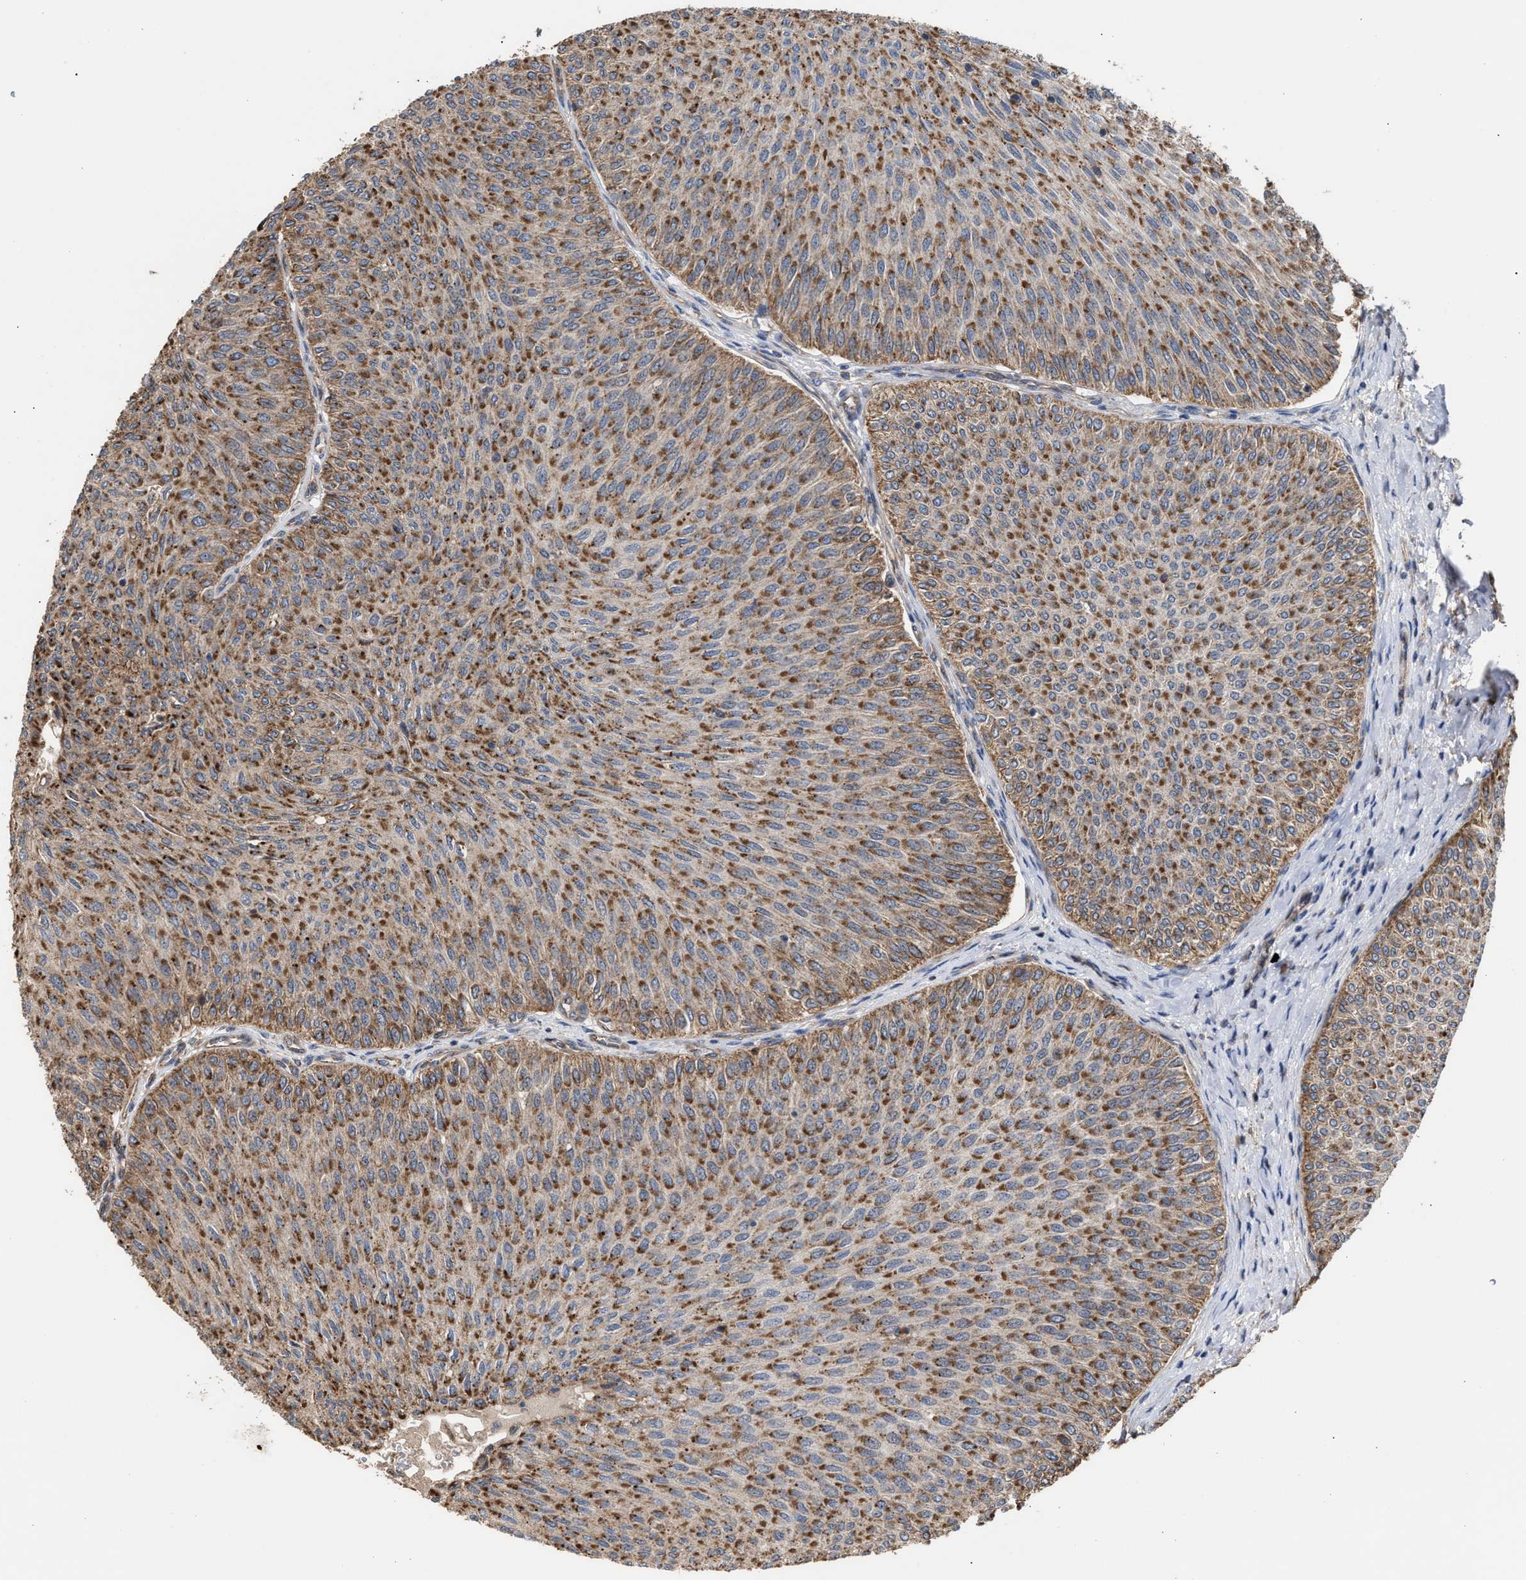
{"staining": {"intensity": "strong", "quantity": ">75%", "location": "cytoplasmic/membranous"}, "tissue": "urothelial cancer", "cell_type": "Tumor cells", "image_type": "cancer", "snomed": [{"axis": "morphology", "description": "Urothelial carcinoma, Low grade"}, {"axis": "topography", "description": "Urinary bladder"}], "caption": "Brown immunohistochemical staining in urothelial cancer demonstrates strong cytoplasmic/membranous expression in about >75% of tumor cells.", "gene": "EXOSC2", "patient": {"sex": "male", "age": 78}}